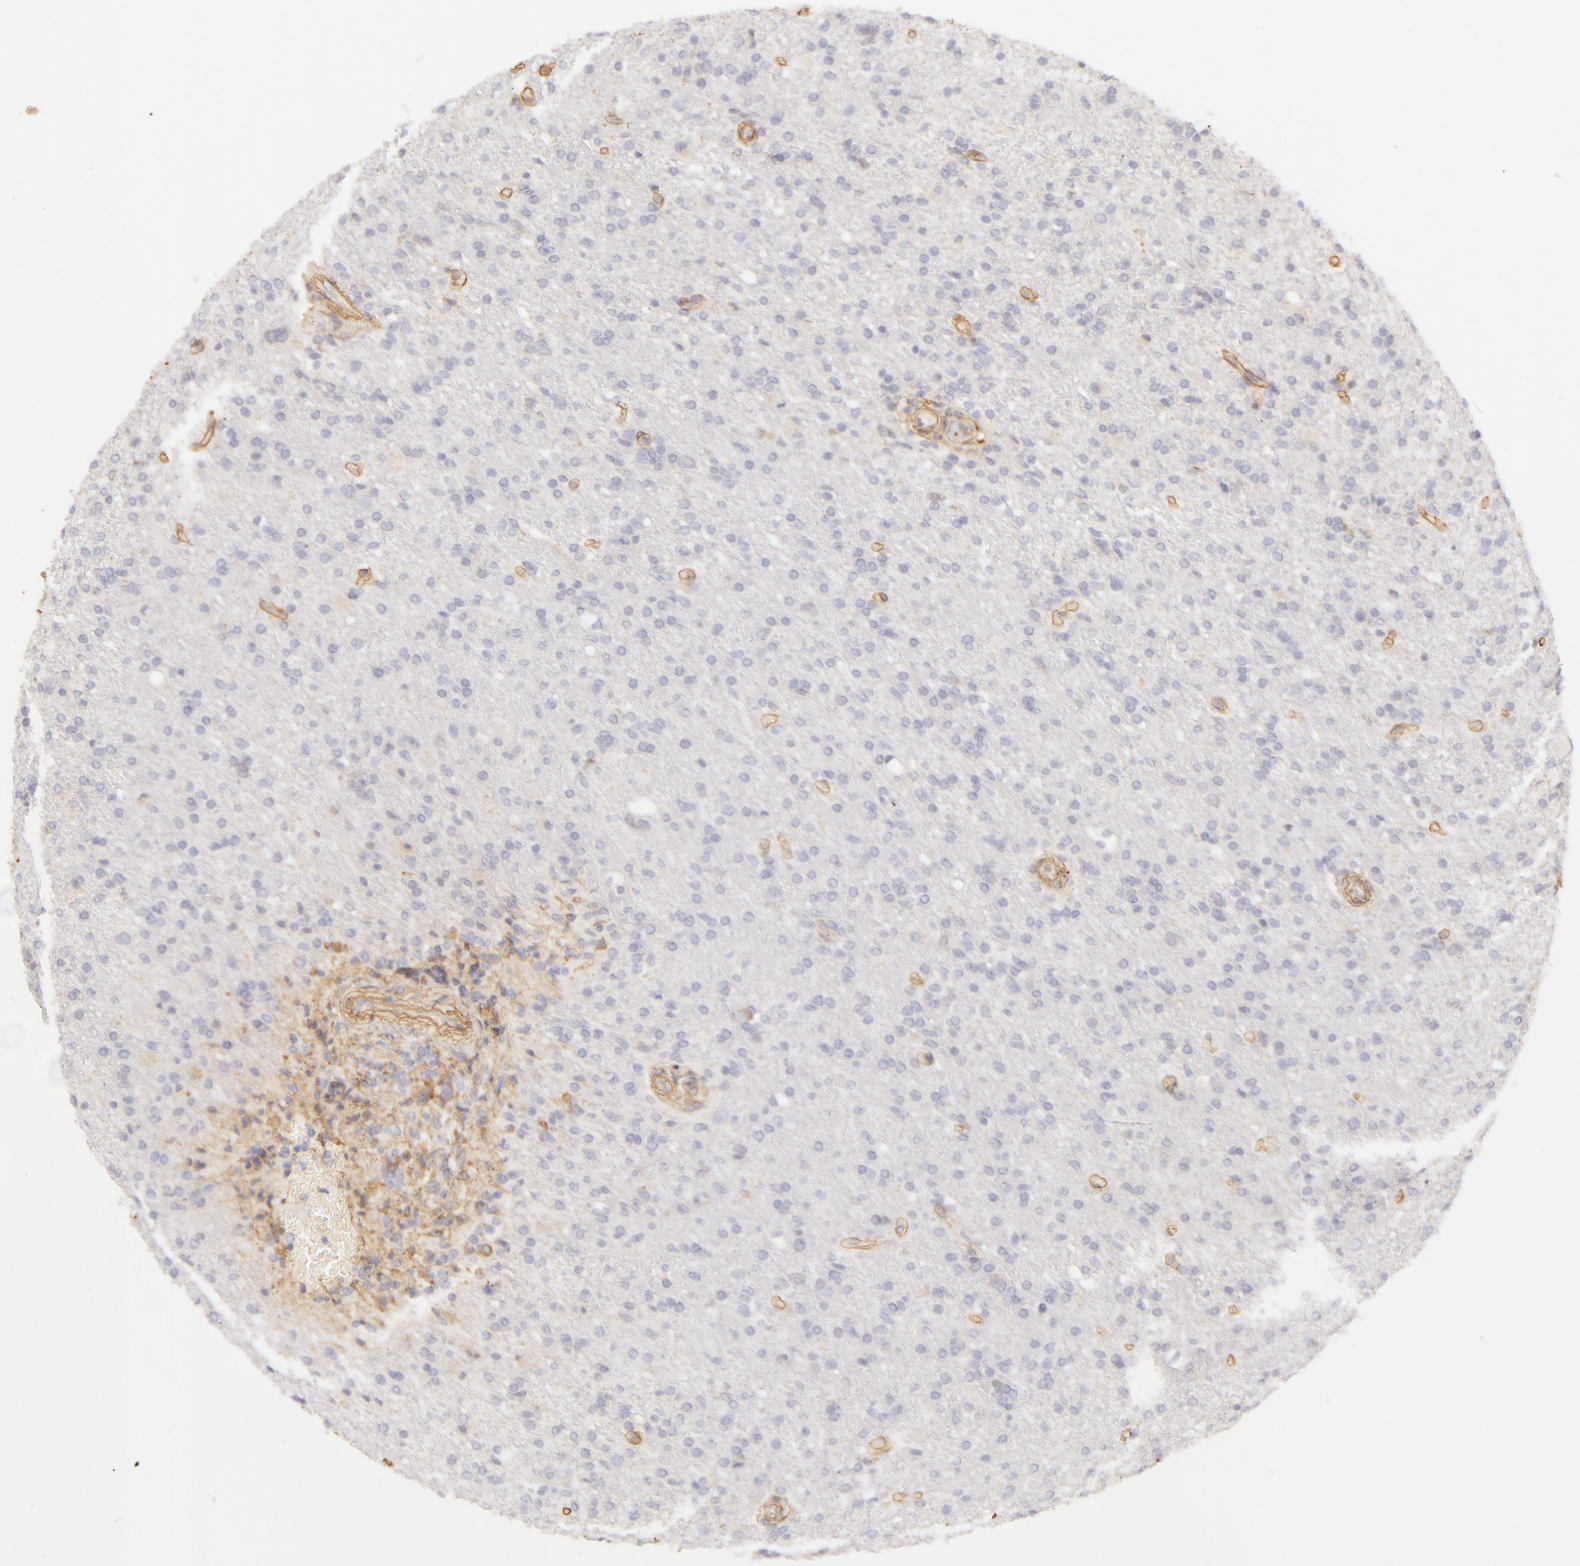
{"staining": {"intensity": "negative", "quantity": "none", "location": "none"}, "tissue": "glioma", "cell_type": "Tumor cells", "image_type": "cancer", "snomed": [{"axis": "morphology", "description": "Glioma, malignant, High grade"}, {"axis": "topography", "description": "Brain"}], "caption": "Human glioma stained for a protein using immunohistochemistry (IHC) reveals no positivity in tumor cells.", "gene": "COL4A1", "patient": {"sex": "male", "age": 68}}